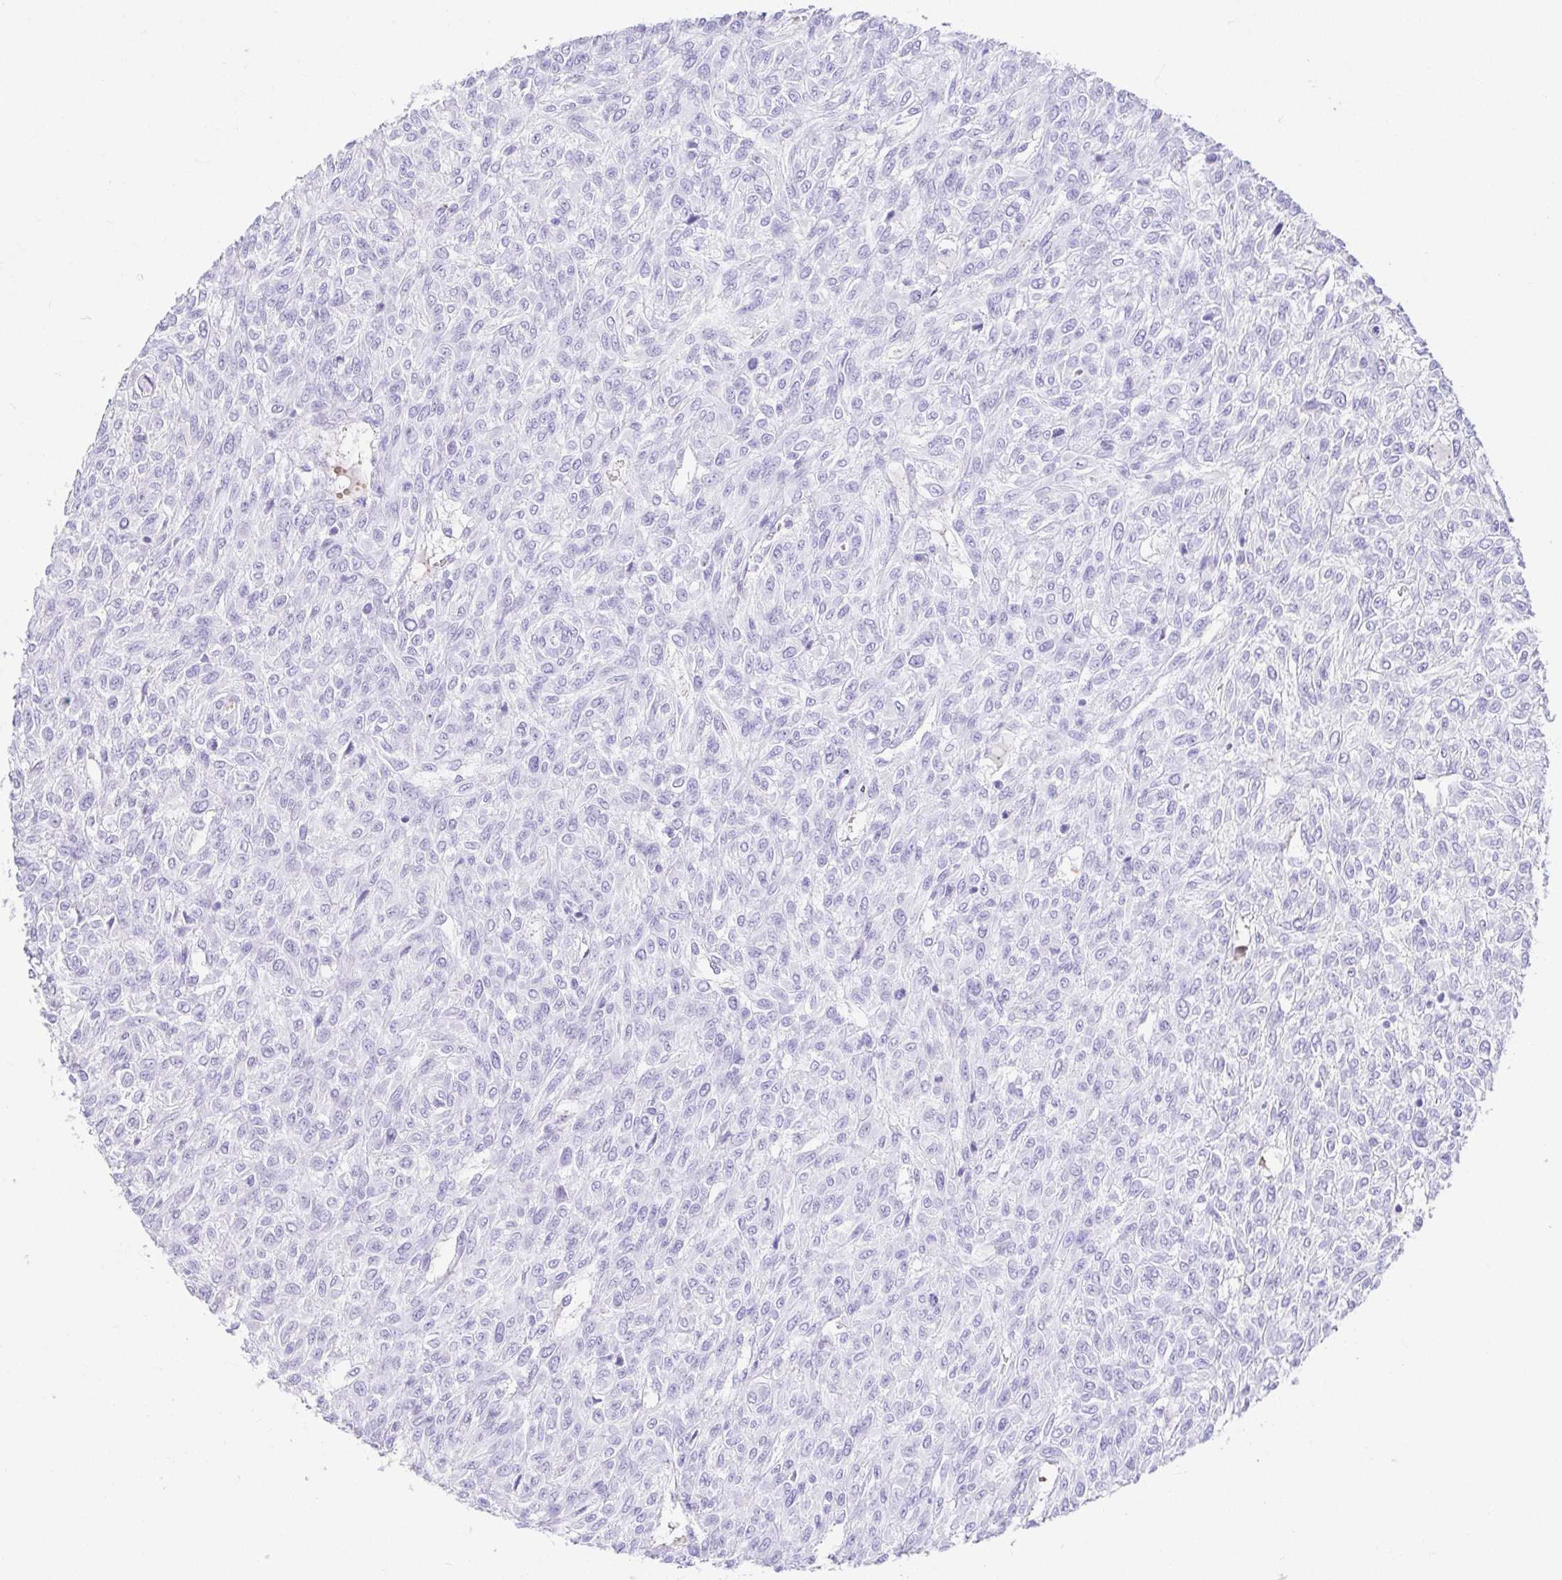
{"staining": {"intensity": "negative", "quantity": "none", "location": "none"}, "tissue": "renal cancer", "cell_type": "Tumor cells", "image_type": "cancer", "snomed": [{"axis": "morphology", "description": "Adenocarcinoma, NOS"}, {"axis": "topography", "description": "Kidney"}], "caption": "High magnification brightfield microscopy of renal cancer (adenocarcinoma) stained with DAB (brown) and counterstained with hematoxylin (blue): tumor cells show no significant staining.", "gene": "GKN1", "patient": {"sex": "male", "age": 58}}